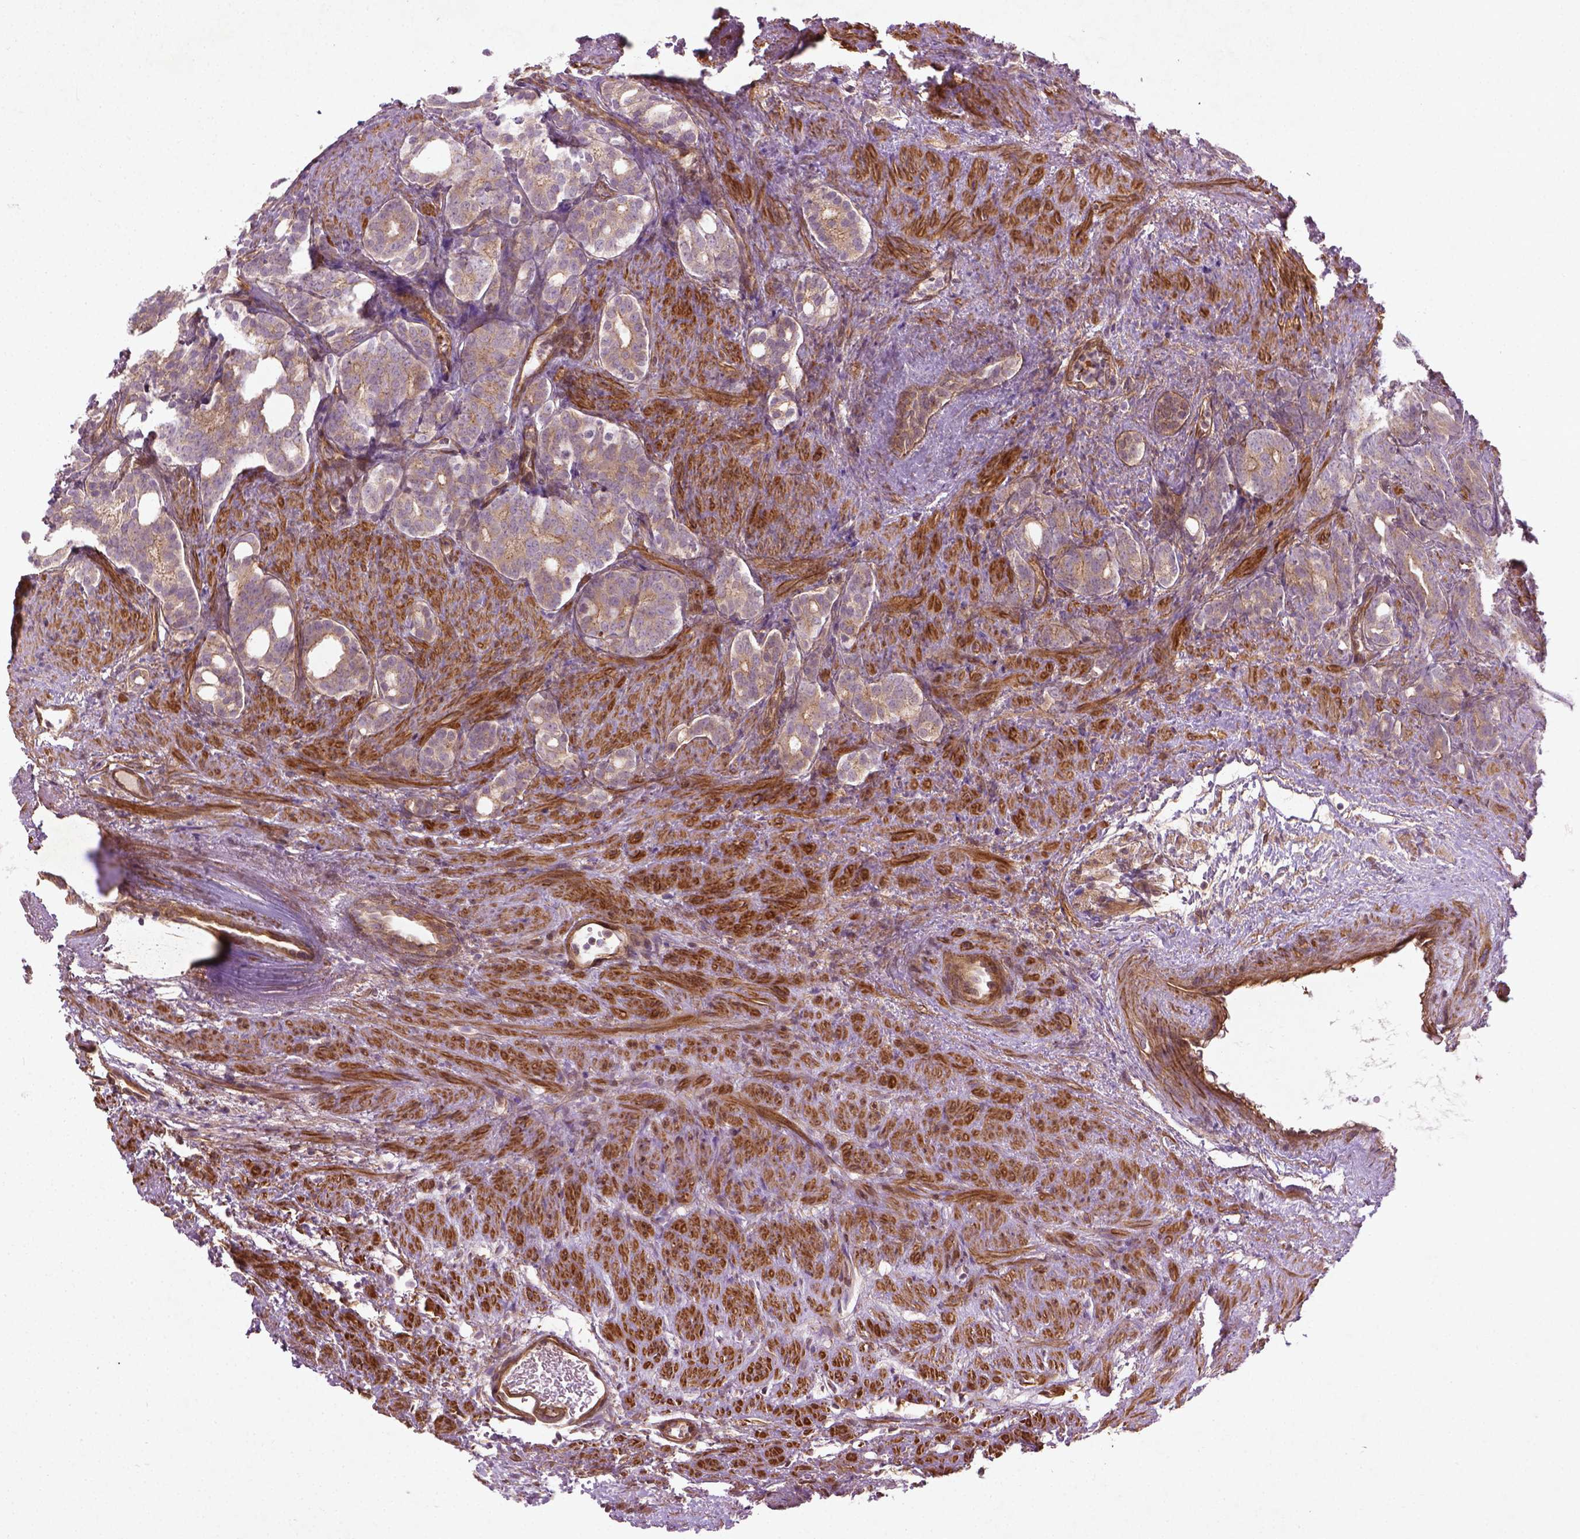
{"staining": {"intensity": "weak", "quantity": "25%-75%", "location": "cytoplasmic/membranous"}, "tissue": "prostate cancer", "cell_type": "Tumor cells", "image_type": "cancer", "snomed": [{"axis": "morphology", "description": "Adenocarcinoma, High grade"}, {"axis": "topography", "description": "Prostate"}], "caption": "Protein staining of prostate cancer tissue demonstrates weak cytoplasmic/membranous staining in about 25%-75% of tumor cells.", "gene": "TCHP", "patient": {"sex": "male", "age": 84}}